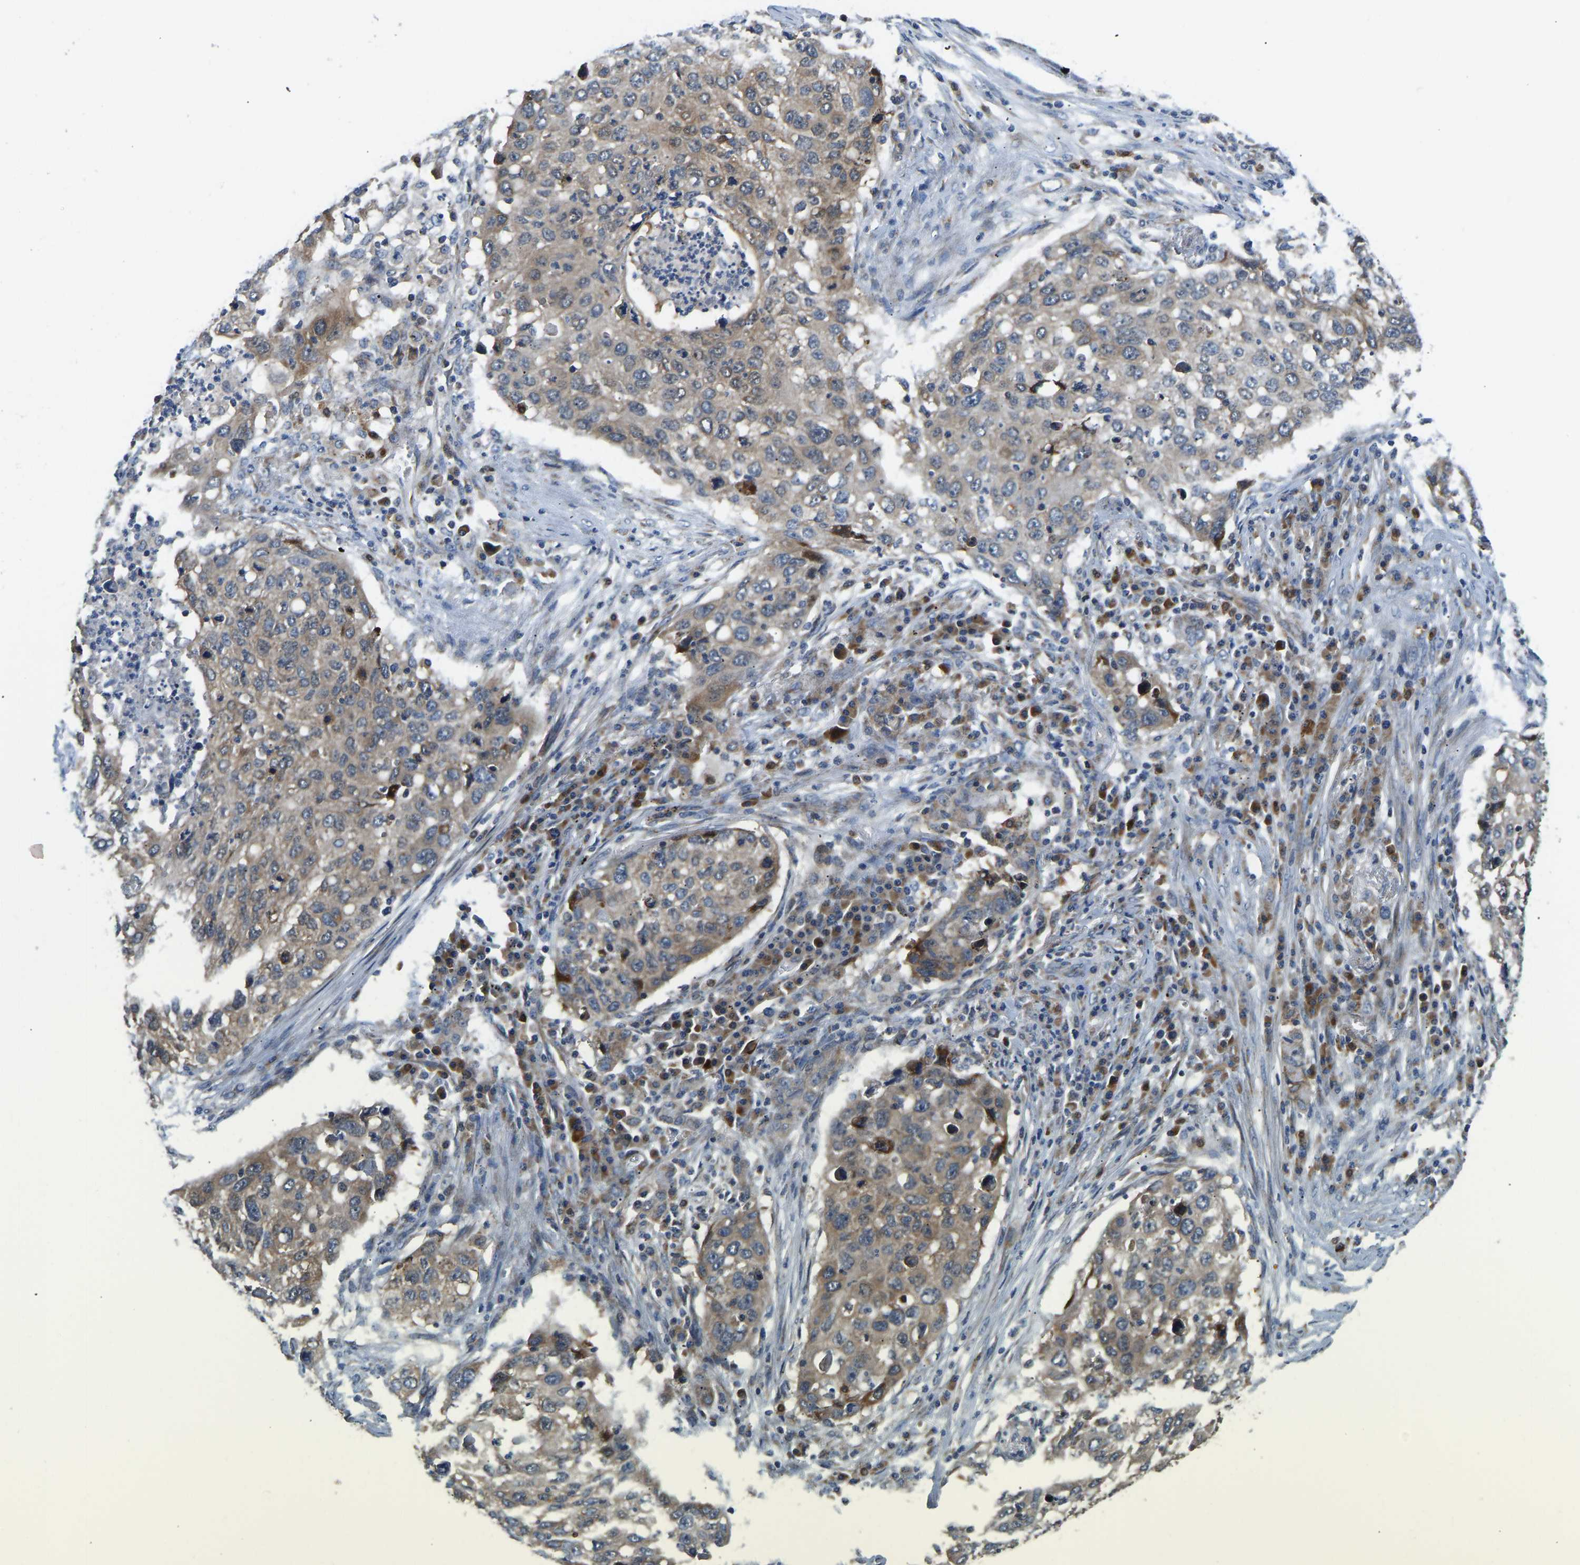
{"staining": {"intensity": "weak", "quantity": ">75%", "location": "cytoplasmic/membranous"}, "tissue": "lung cancer", "cell_type": "Tumor cells", "image_type": "cancer", "snomed": [{"axis": "morphology", "description": "Squamous cell carcinoma, NOS"}, {"axis": "topography", "description": "Lung"}], "caption": "Lung squamous cell carcinoma stained with a protein marker reveals weak staining in tumor cells.", "gene": "RBP1", "patient": {"sex": "female", "age": 63}}